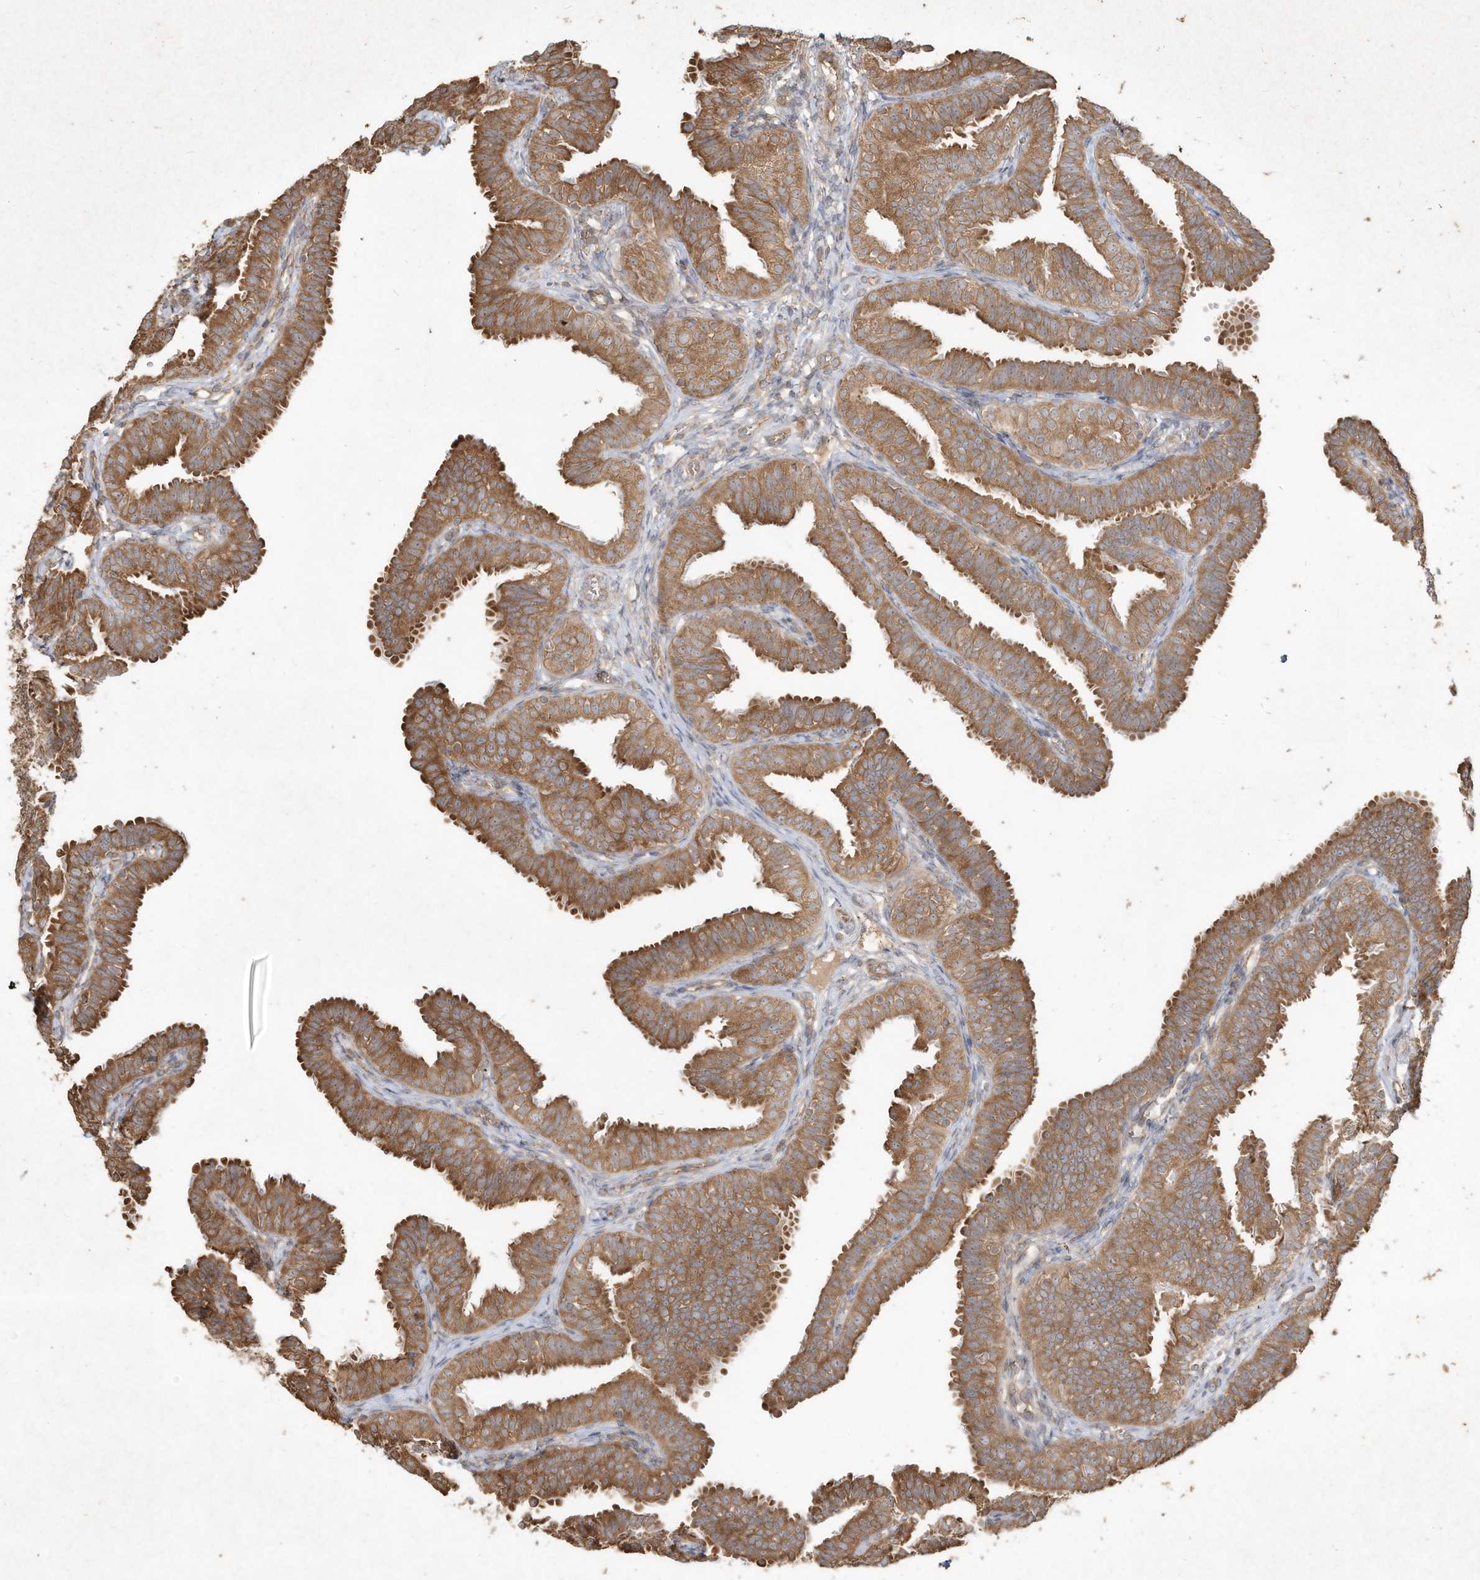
{"staining": {"intensity": "moderate", "quantity": ">75%", "location": "cytoplasmic/membranous"}, "tissue": "fallopian tube", "cell_type": "Glandular cells", "image_type": "normal", "snomed": [{"axis": "morphology", "description": "Normal tissue, NOS"}, {"axis": "topography", "description": "Fallopian tube"}], "caption": "Brown immunohistochemical staining in normal human fallopian tube shows moderate cytoplasmic/membranous staining in approximately >75% of glandular cells. The staining is performed using DAB (3,3'-diaminobenzidine) brown chromogen to label protein expression. The nuclei are counter-stained blue using hematoxylin.", "gene": "DYNC1I2", "patient": {"sex": "female", "age": 35}}